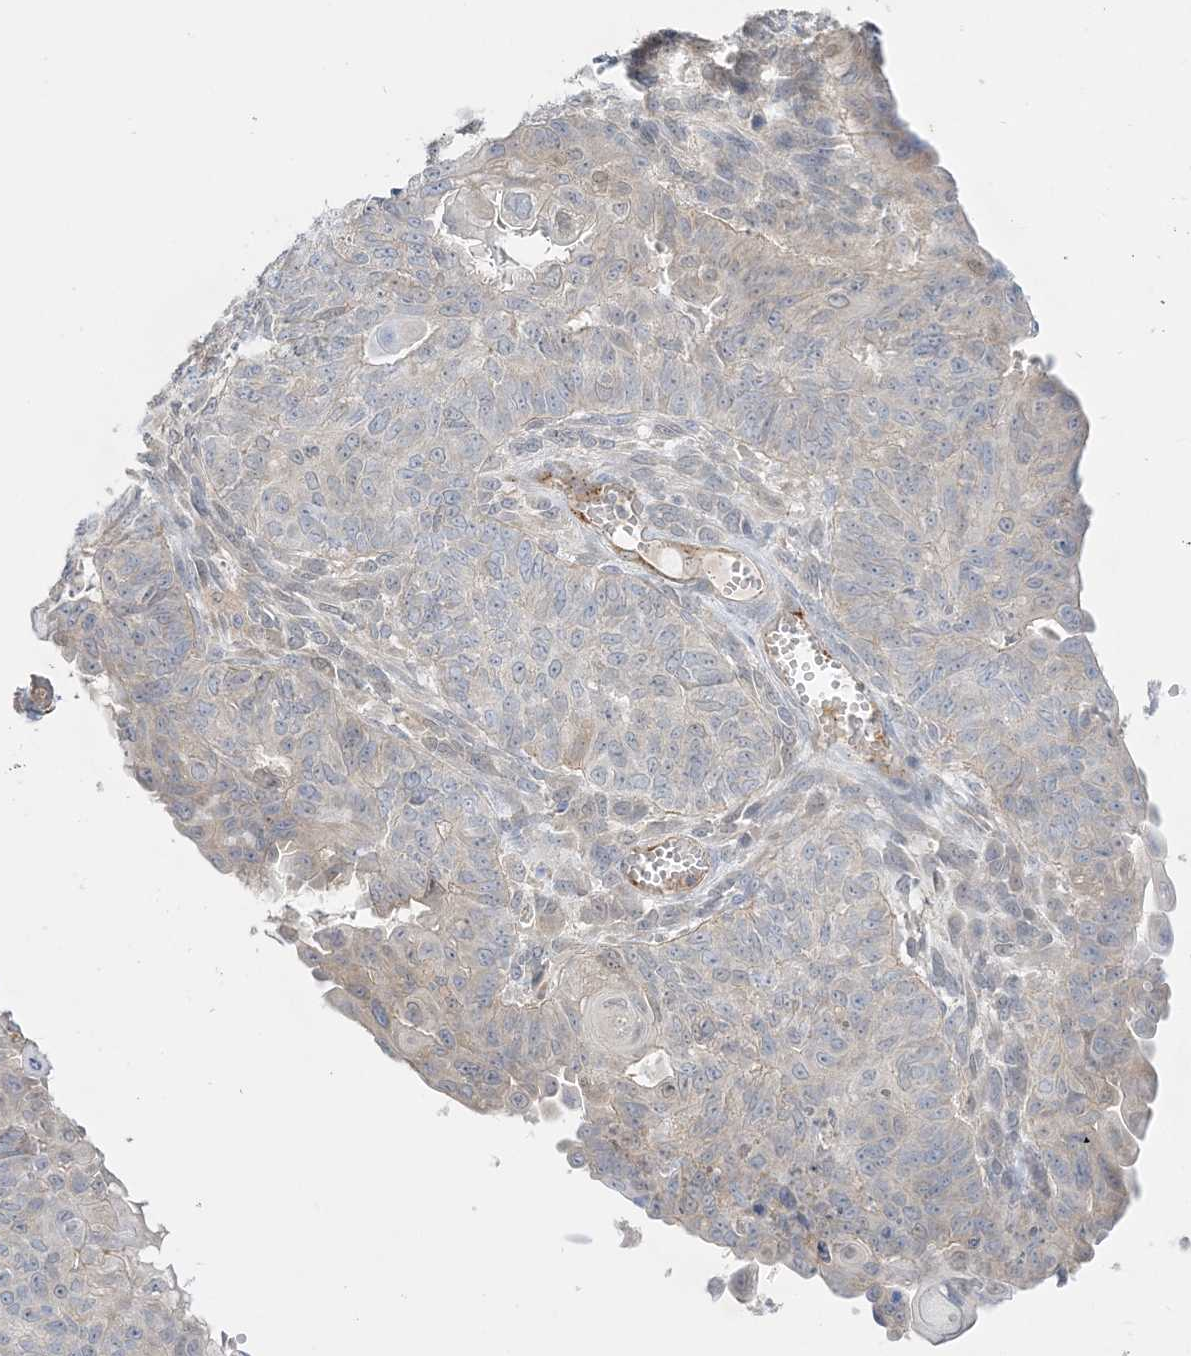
{"staining": {"intensity": "negative", "quantity": "none", "location": "none"}, "tissue": "endometrial cancer", "cell_type": "Tumor cells", "image_type": "cancer", "snomed": [{"axis": "morphology", "description": "Adenocarcinoma, NOS"}, {"axis": "topography", "description": "Endometrium"}], "caption": "The image shows no significant expression in tumor cells of endometrial cancer.", "gene": "INPP1", "patient": {"sex": "female", "age": 32}}